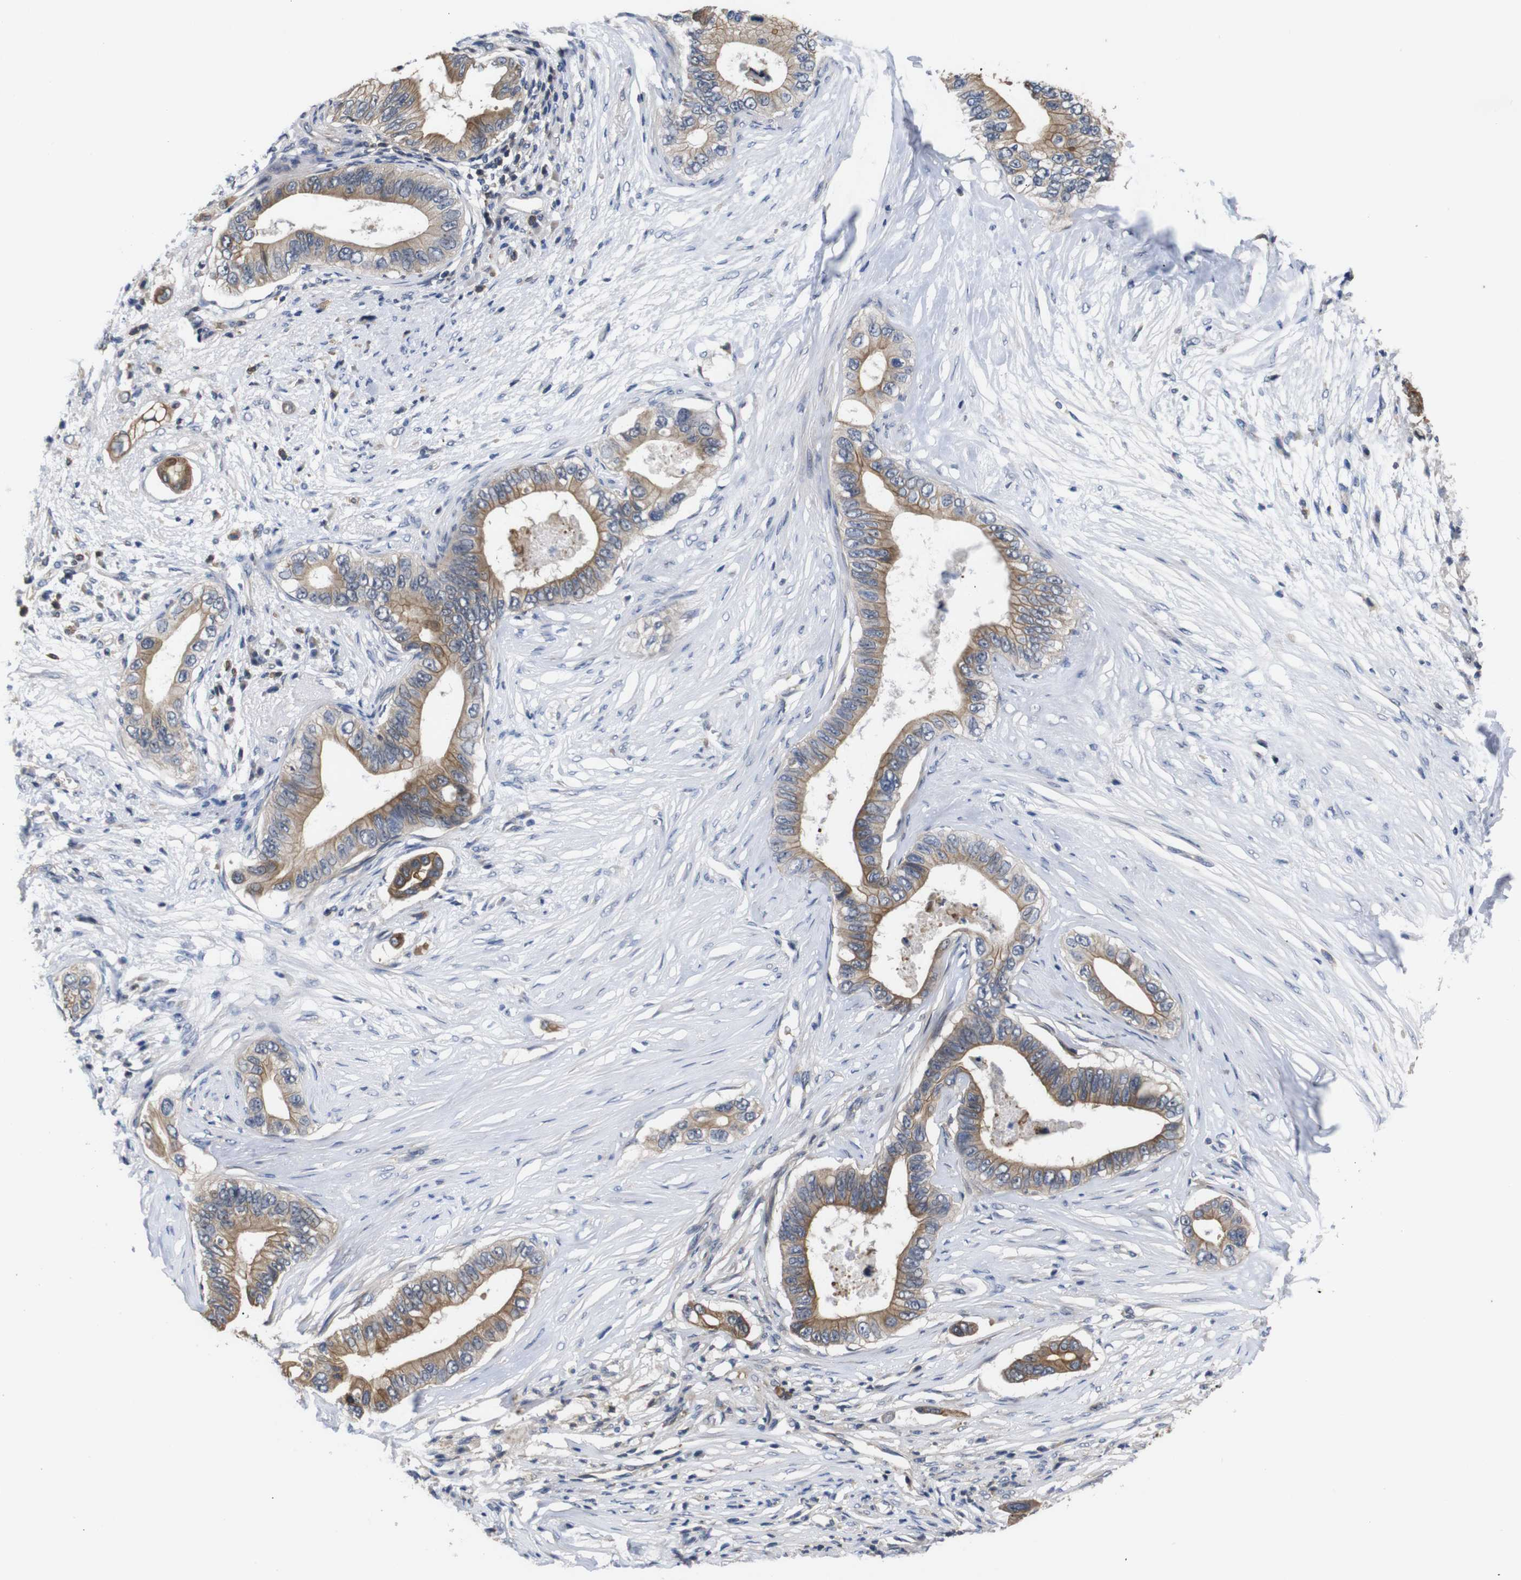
{"staining": {"intensity": "moderate", "quantity": ">75%", "location": "cytoplasmic/membranous"}, "tissue": "pancreatic cancer", "cell_type": "Tumor cells", "image_type": "cancer", "snomed": [{"axis": "morphology", "description": "Adenocarcinoma, NOS"}, {"axis": "topography", "description": "Pancreas"}], "caption": "The micrograph shows a brown stain indicating the presence of a protein in the cytoplasmic/membranous of tumor cells in pancreatic adenocarcinoma. The protein is stained brown, and the nuclei are stained in blue (DAB IHC with brightfield microscopy, high magnification).", "gene": "BRWD3", "patient": {"sex": "male", "age": 77}}